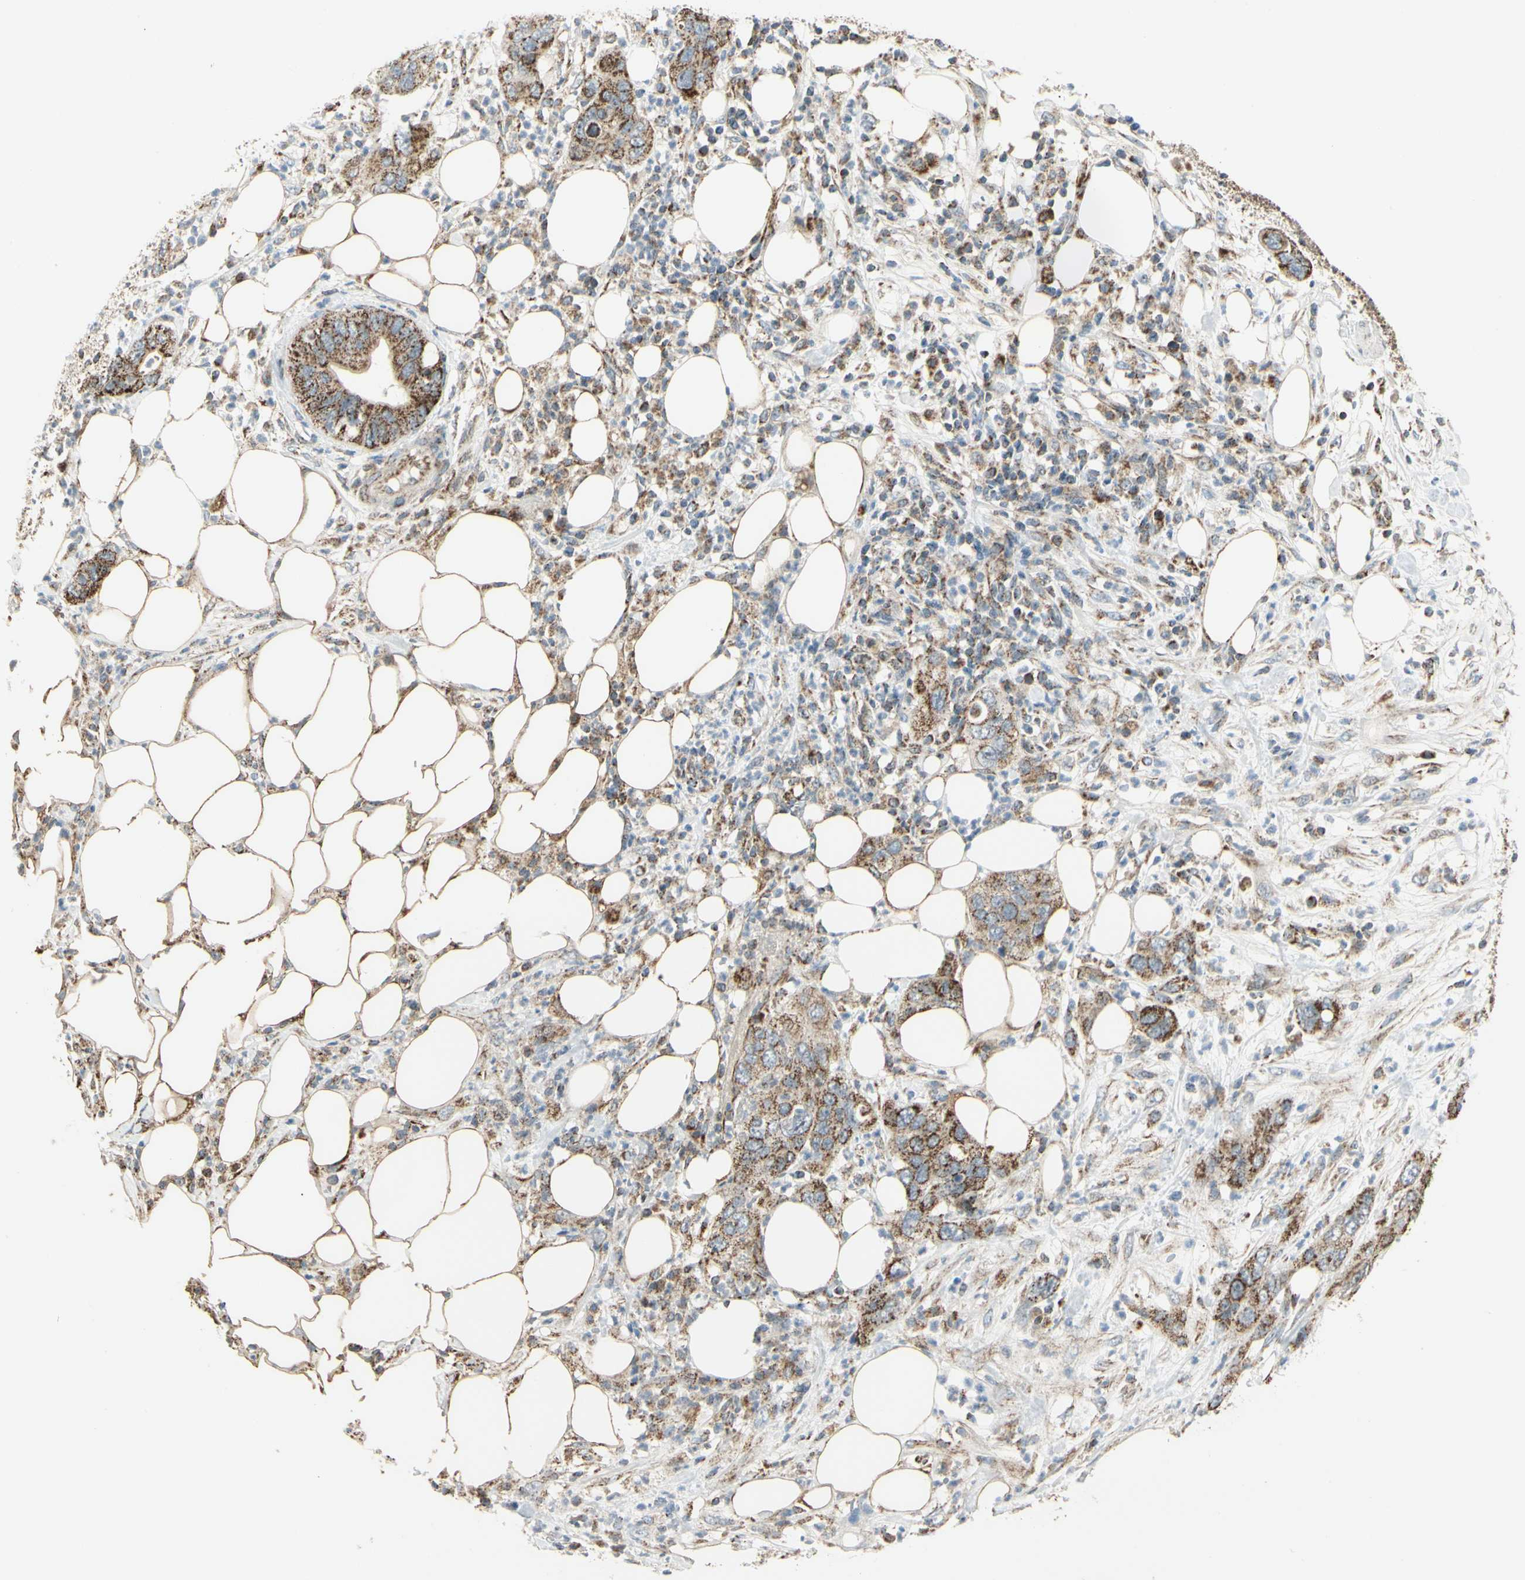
{"staining": {"intensity": "strong", "quantity": ">75%", "location": "cytoplasmic/membranous"}, "tissue": "pancreatic cancer", "cell_type": "Tumor cells", "image_type": "cancer", "snomed": [{"axis": "morphology", "description": "Adenocarcinoma, NOS"}, {"axis": "topography", "description": "Pancreas"}], "caption": "Strong cytoplasmic/membranous protein positivity is appreciated in approximately >75% of tumor cells in pancreatic adenocarcinoma.", "gene": "ANKS6", "patient": {"sex": "female", "age": 71}}